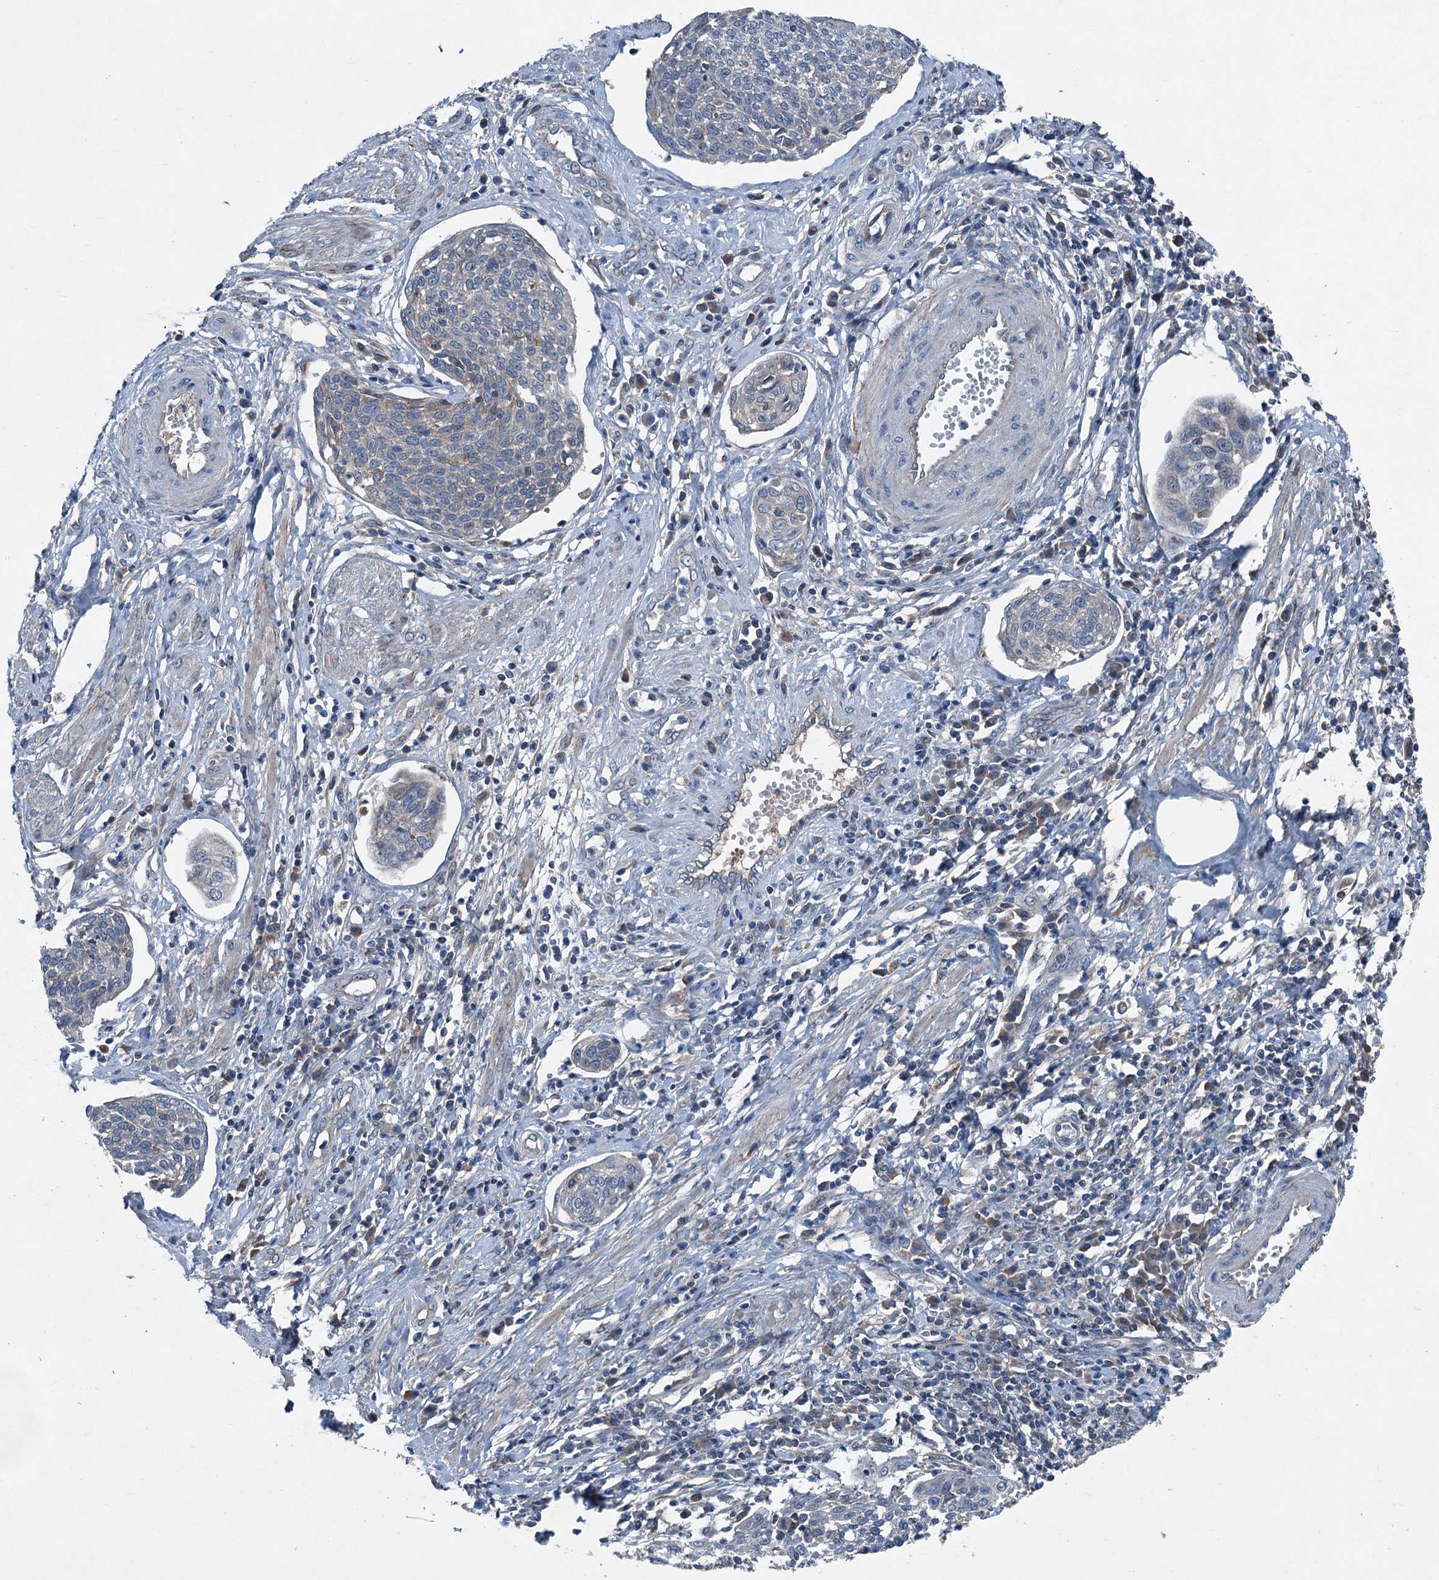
{"staining": {"intensity": "negative", "quantity": "none", "location": "none"}, "tissue": "cervical cancer", "cell_type": "Tumor cells", "image_type": "cancer", "snomed": [{"axis": "morphology", "description": "Squamous cell carcinoma, NOS"}, {"axis": "topography", "description": "Cervix"}], "caption": "This is an IHC photomicrograph of cervical cancer. There is no staining in tumor cells.", "gene": "SLC2A10", "patient": {"sex": "female", "age": 34}}